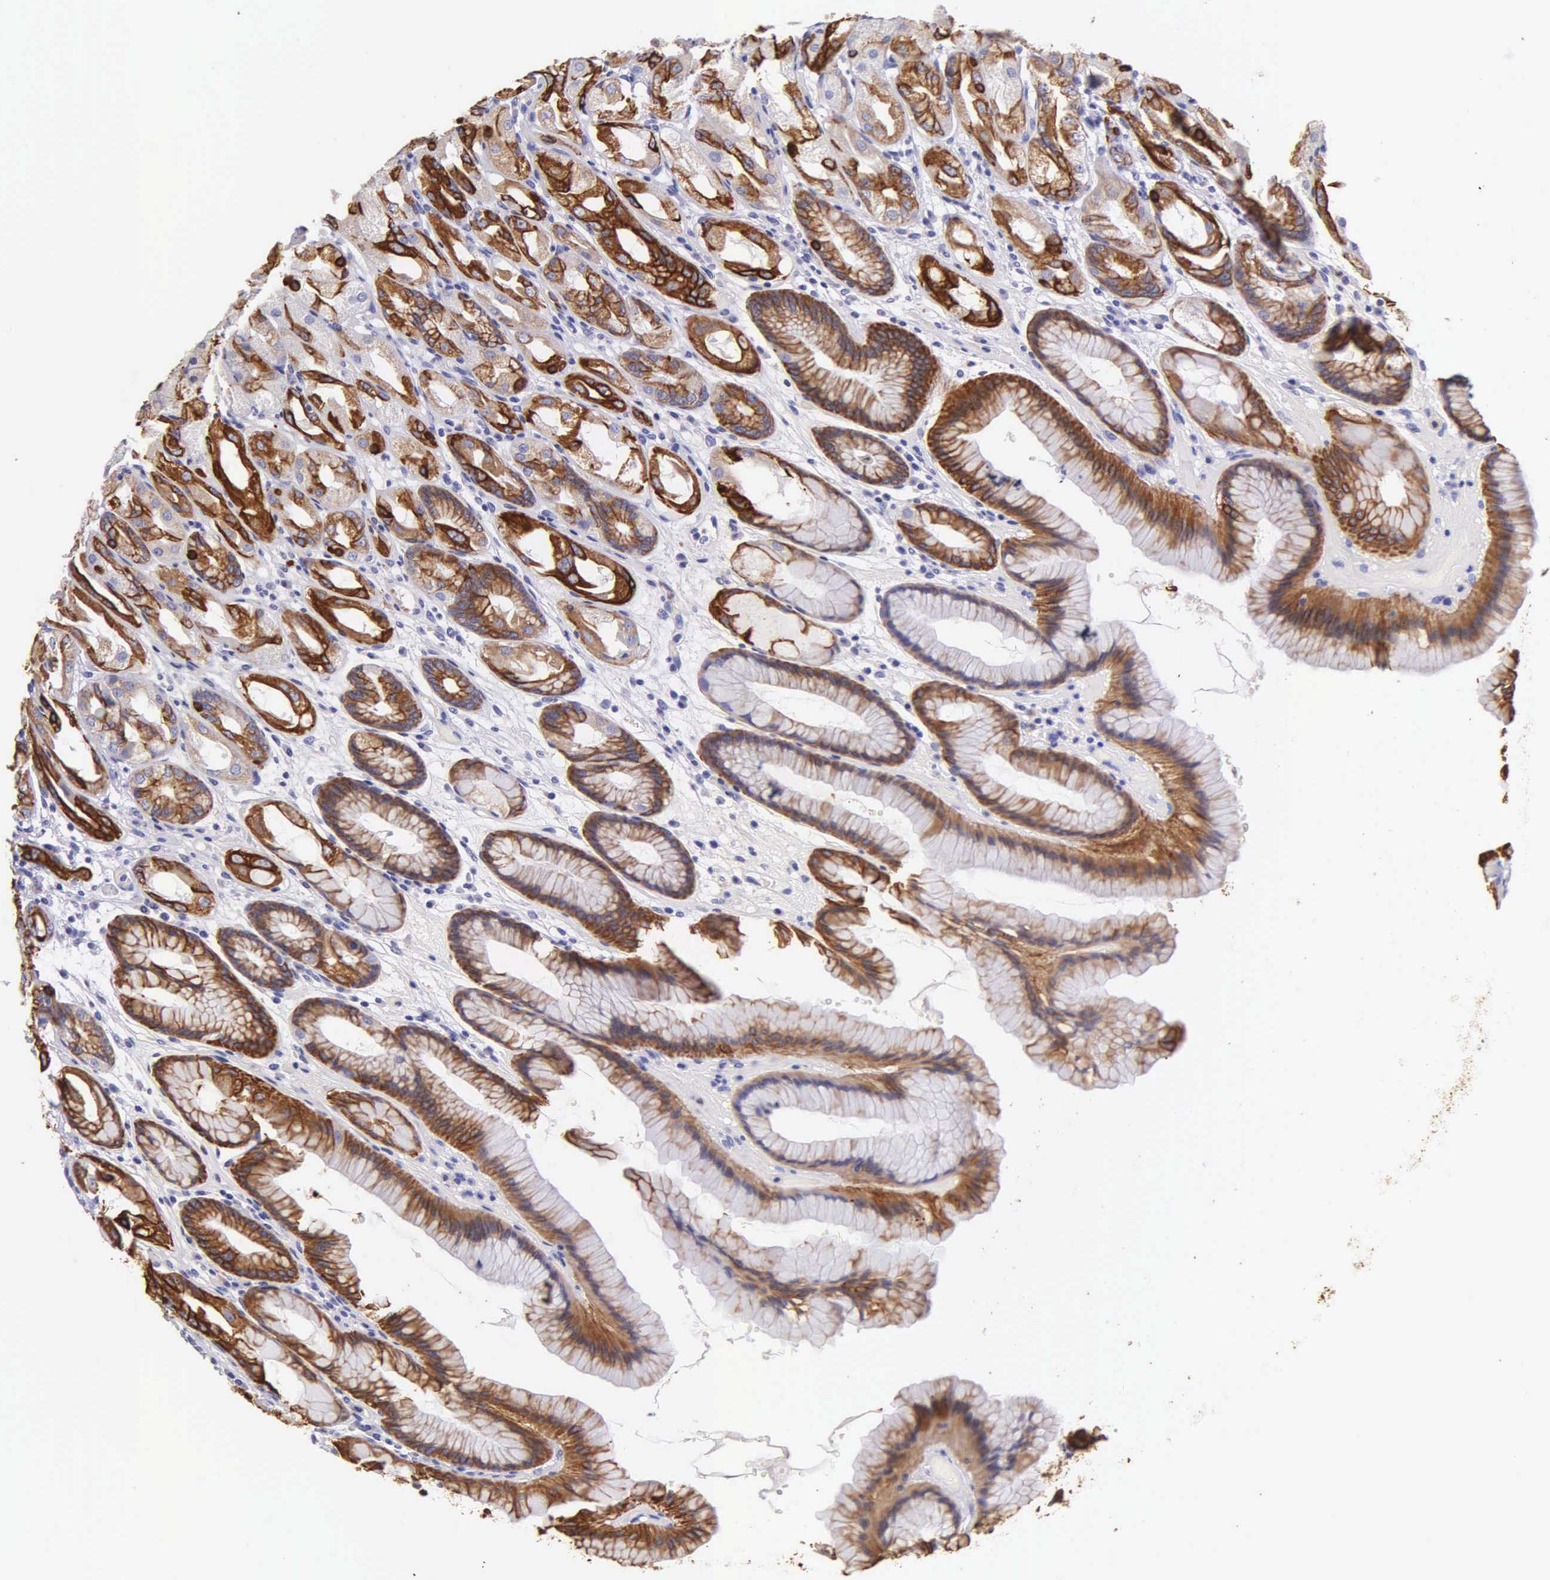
{"staining": {"intensity": "strong", "quantity": "25%-75%", "location": "cytoplasmic/membranous,nuclear"}, "tissue": "stomach", "cell_type": "Glandular cells", "image_type": "normal", "snomed": [{"axis": "morphology", "description": "Normal tissue, NOS"}, {"axis": "topography", "description": "Stomach, upper"}], "caption": "Stomach was stained to show a protein in brown. There is high levels of strong cytoplasmic/membranous,nuclear positivity in approximately 25%-75% of glandular cells. (DAB IHC with brightfield microscopy, high magnification).", "gene": "KRT14", "patient": {"sex": "female", "age": 75}}